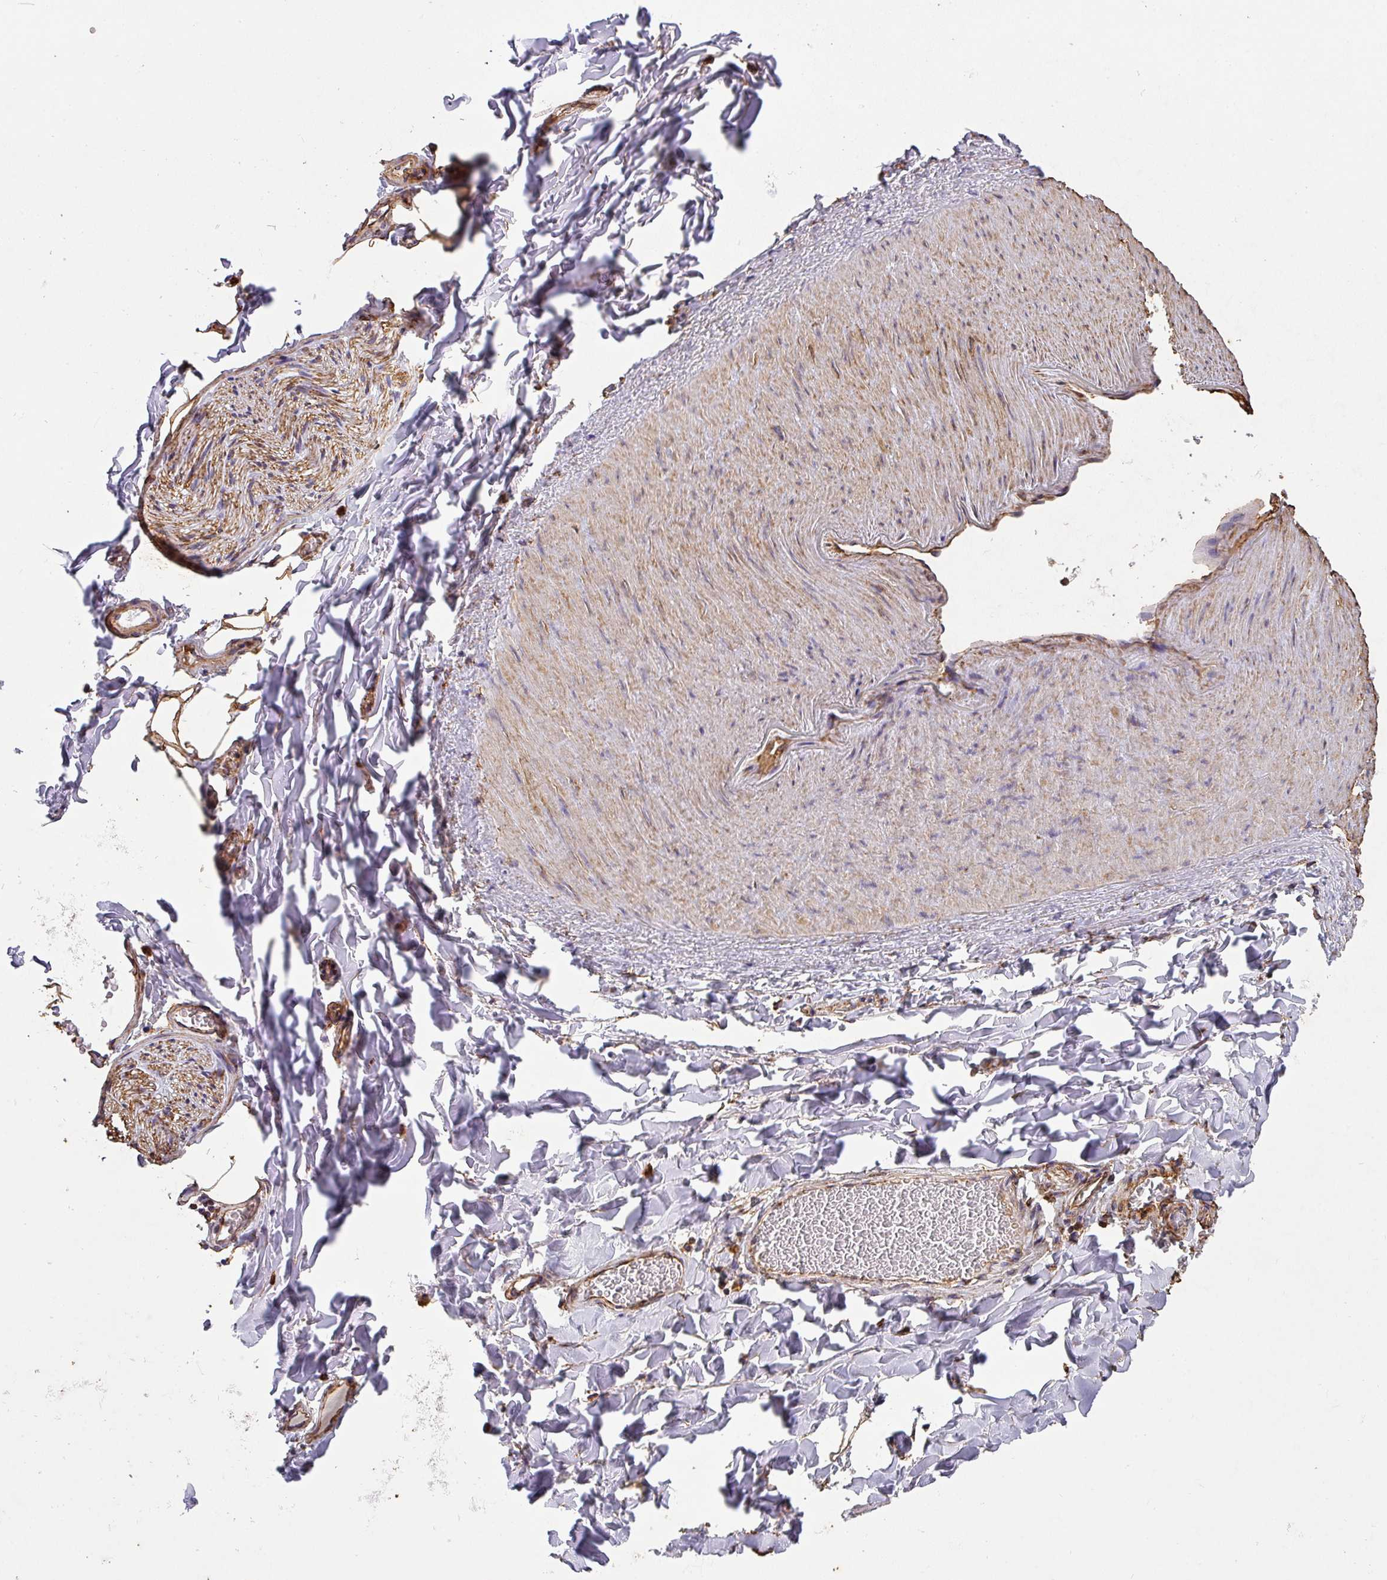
{"staining": {"intensity": "moderate", "quantity": "<25%", "location": "cytoplasmic/membranous"}, "tissue": "adipose tissue", "cell_type": "Adipocytes", "image_type": "normal", "snomed": [{"axis": "morphology", "description": "Normal tissue, NOS"}, {"axis": "morphology", "description": "Carcinoma, NOS"}, {"axis": "topography", "description": "Pancreas"}, {"axis": "topography", "description": "Peripheral nerve tissue"}], "caption": "A photomicrograph of human adipose tissue stained for a protein demonstrates moderate cytoplasmic/membranous brown staining in adipocytes. The protein of interest is shown in brown color, while the nuclei are stained blue.", "gene": "ZNF280C", "patient": {"sex": "female", "age": 29}}